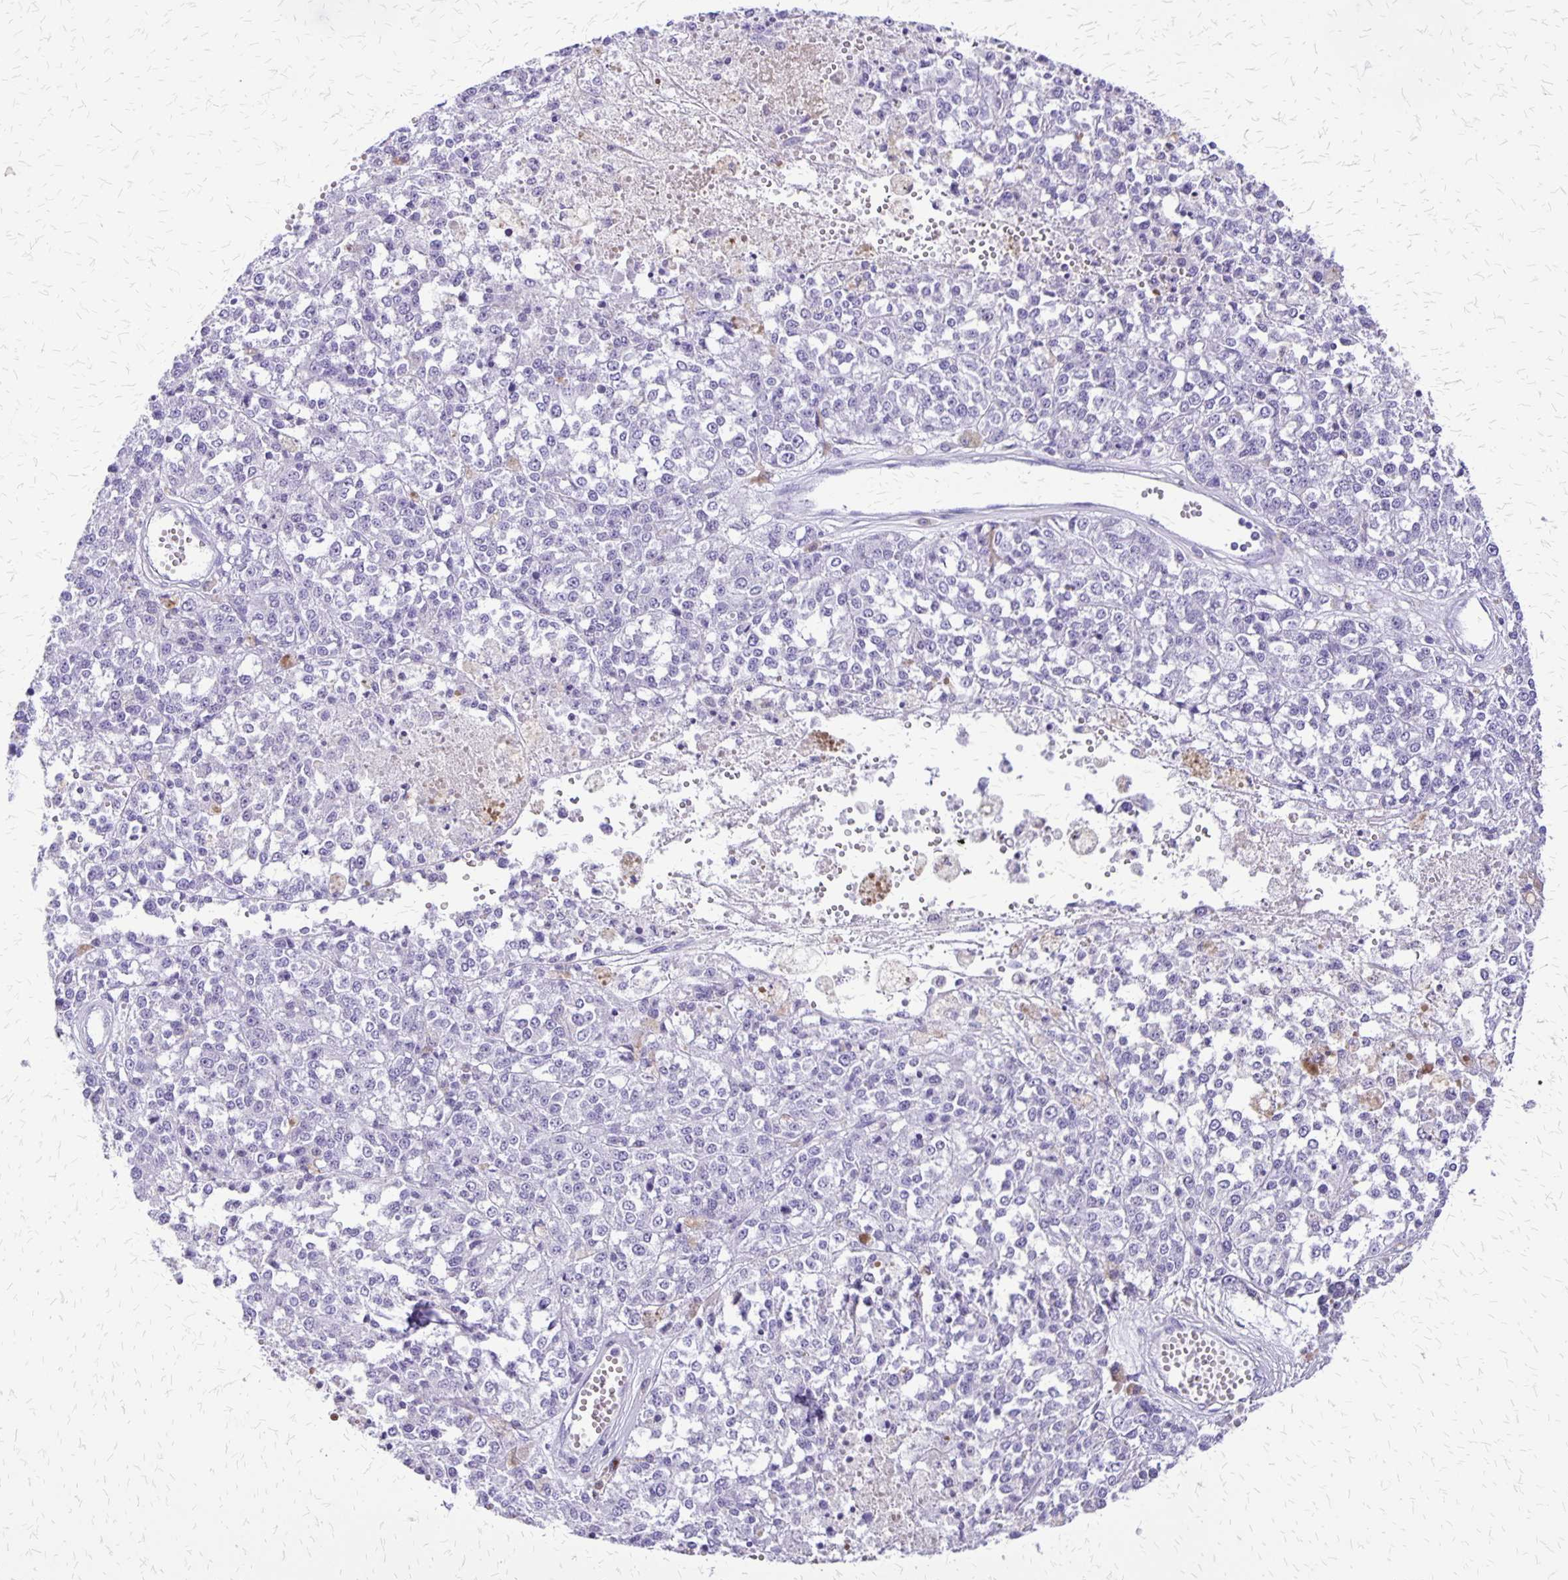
{"staining": {"intensity": "negative", "quantity": "none", "location": "none"}, "tissue": "melanoma", "cell_type": "Tumor cells", "image_type": "cancer", "snomed": [{"axis": "morphology", "description": "Malignant melanoma, Metastatic site"}, {"axis": "topography", "description": "Lymph node"}], "caption": "Immunohistochemistry photomicrograph of neoplastic tissue: malignant melanoma (metastatic site) stained with DAB (3,3'-diaminobenzidine) demonstrates no significant protein positivity in tumor cells.", "gene": "SLC13A2", "patient": {"sex": "female", "age": 64}}